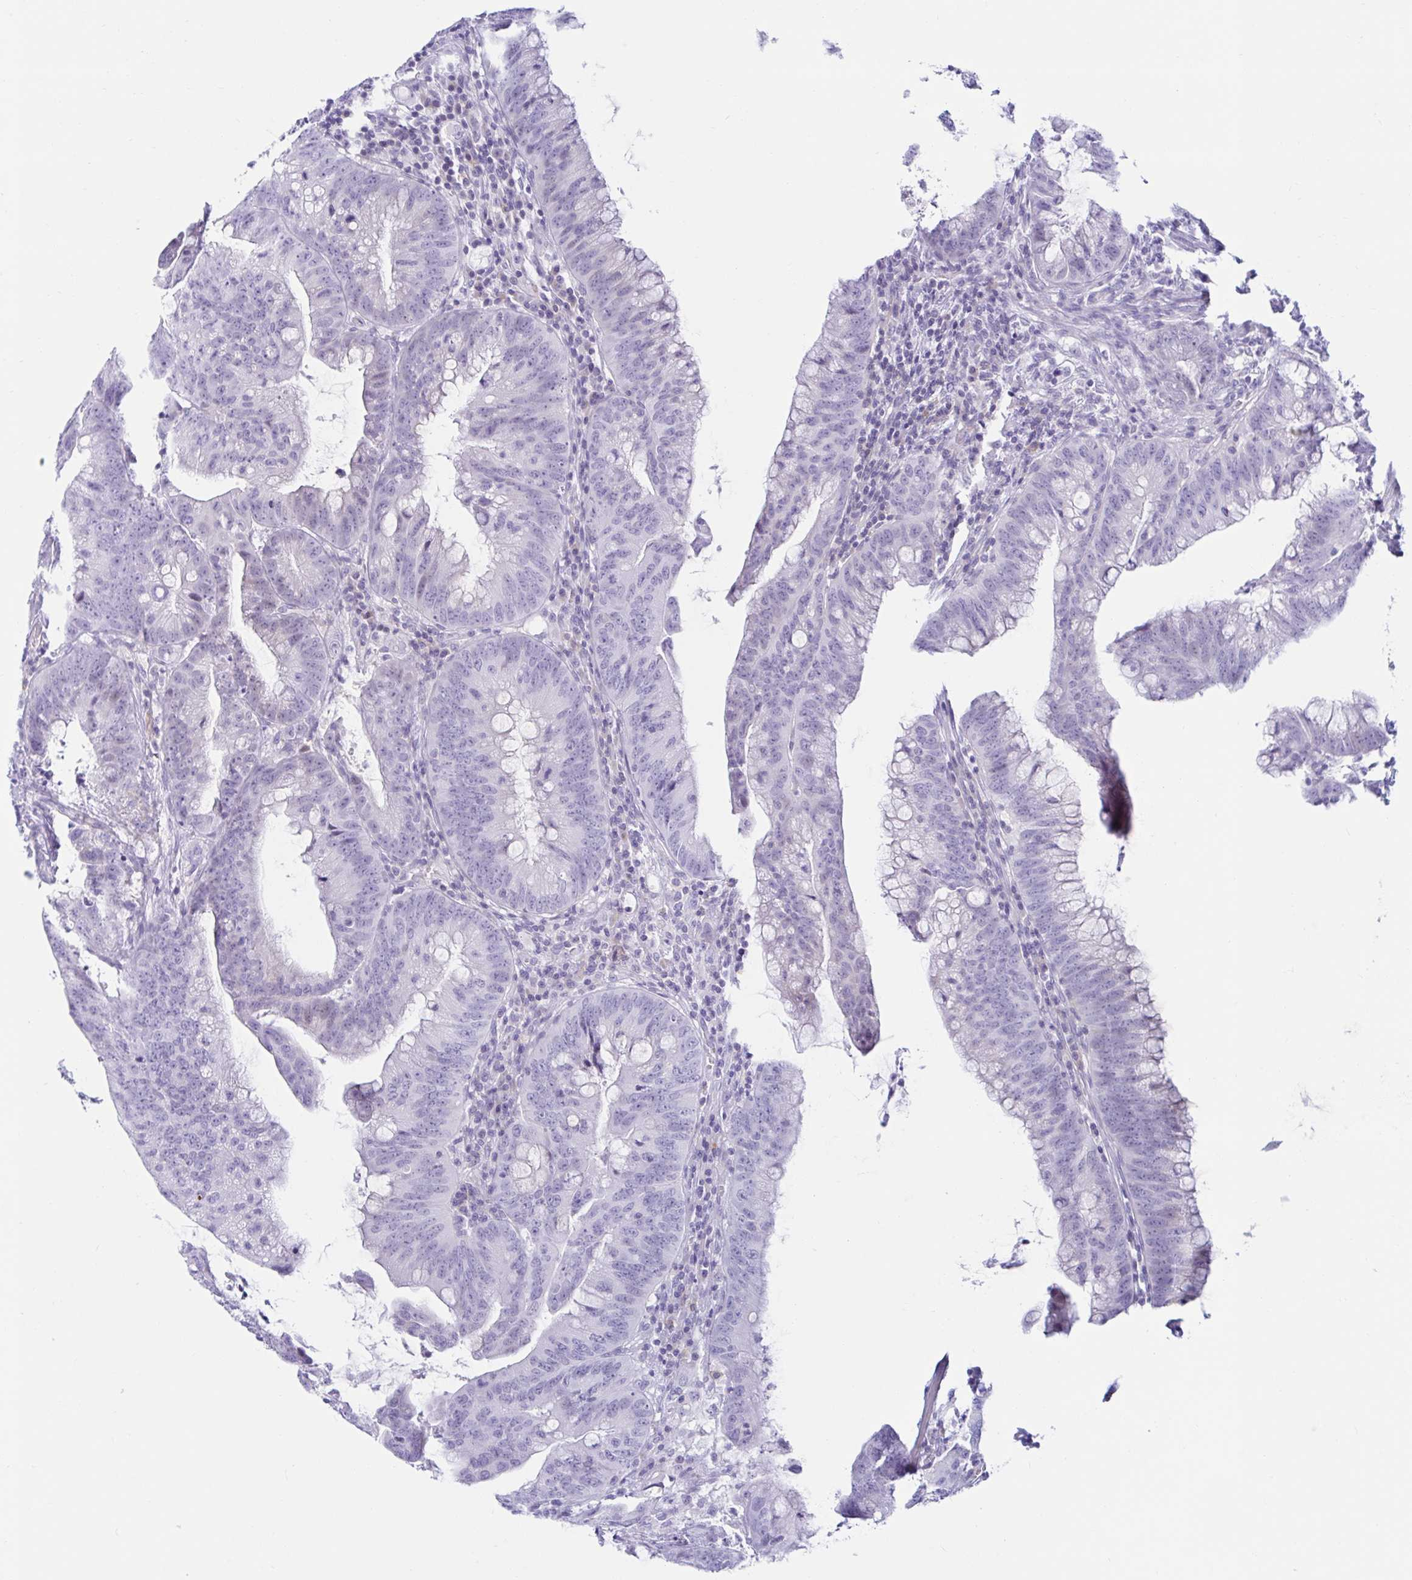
{"staining": {"intensity": "negative", "quantity": "none", "location": "none"}, "tissue": "colorectal cancer", "cell_type": "Tumor cells", "image_type": "cancer", "snomed": [{"axis": "morphology", "description": "Adenocarcinoma, NOS"}, {"axis": "topography", "description": "Colon"}], "caption": "Immunohistochemistry (IHC) of colorectal adenocarcinoma demonstrates no positivity in tumor cells.", "gene": "BEST1", "patient": {"sex": "male", "age": 62}}